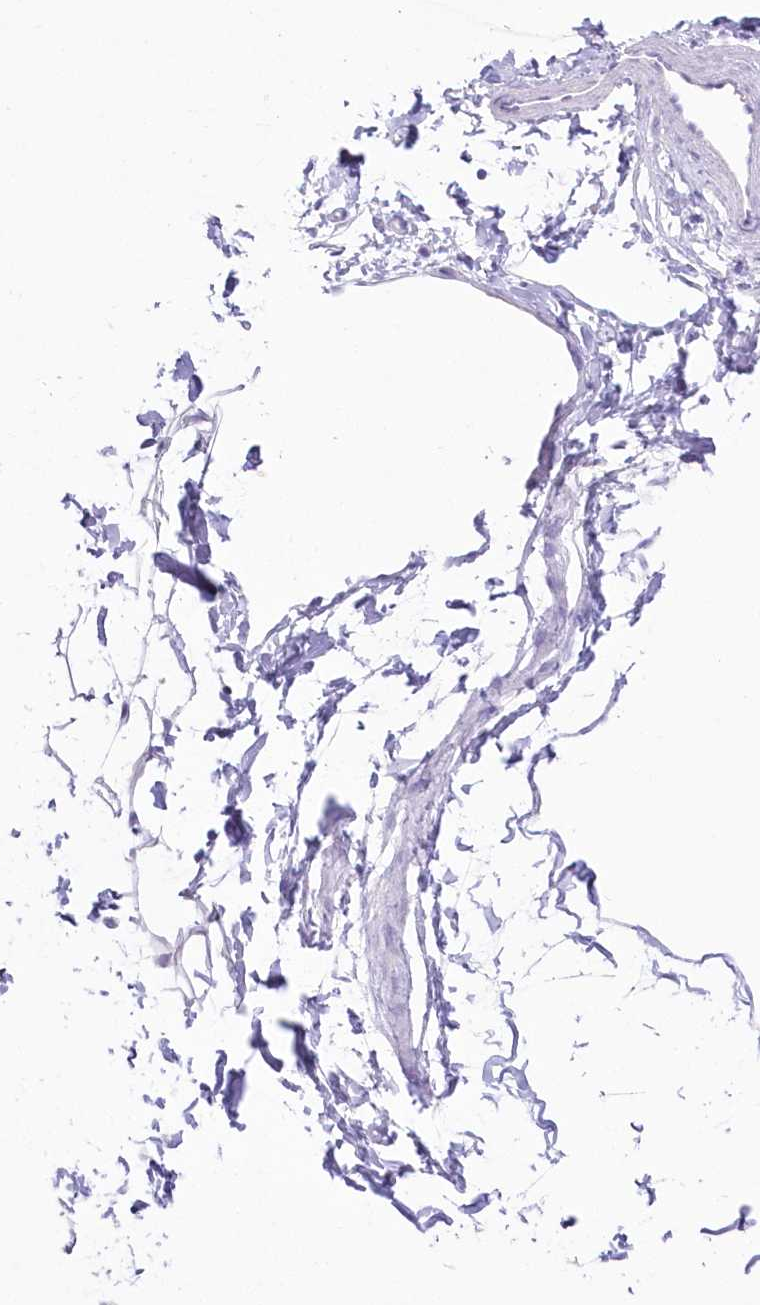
{"staining": {"intensity": "negative", "quantity": "none", "location": "none"}, "tissue": "adipose tissue", "cell_type": "Adipocytes", "image_type": "normal", "snomed": [{"axis": "morphology", "description": "Normal tissue, NOS"}, {"axis": "morphology", "description": "Basal cell carcinoma"}, {"axis": "topography", "description": "Cartilage tissue"}, {"axis": "topography", "description": "Nasopharynx"}, {"axis": "topography", "description": "Oral tissue"}], "caption": "The photomicrograph reveals no staining of adipocytes in normal adipose tissue.", "gene": "ZNF843", "patient": {"sex": "female", "age": 77}}